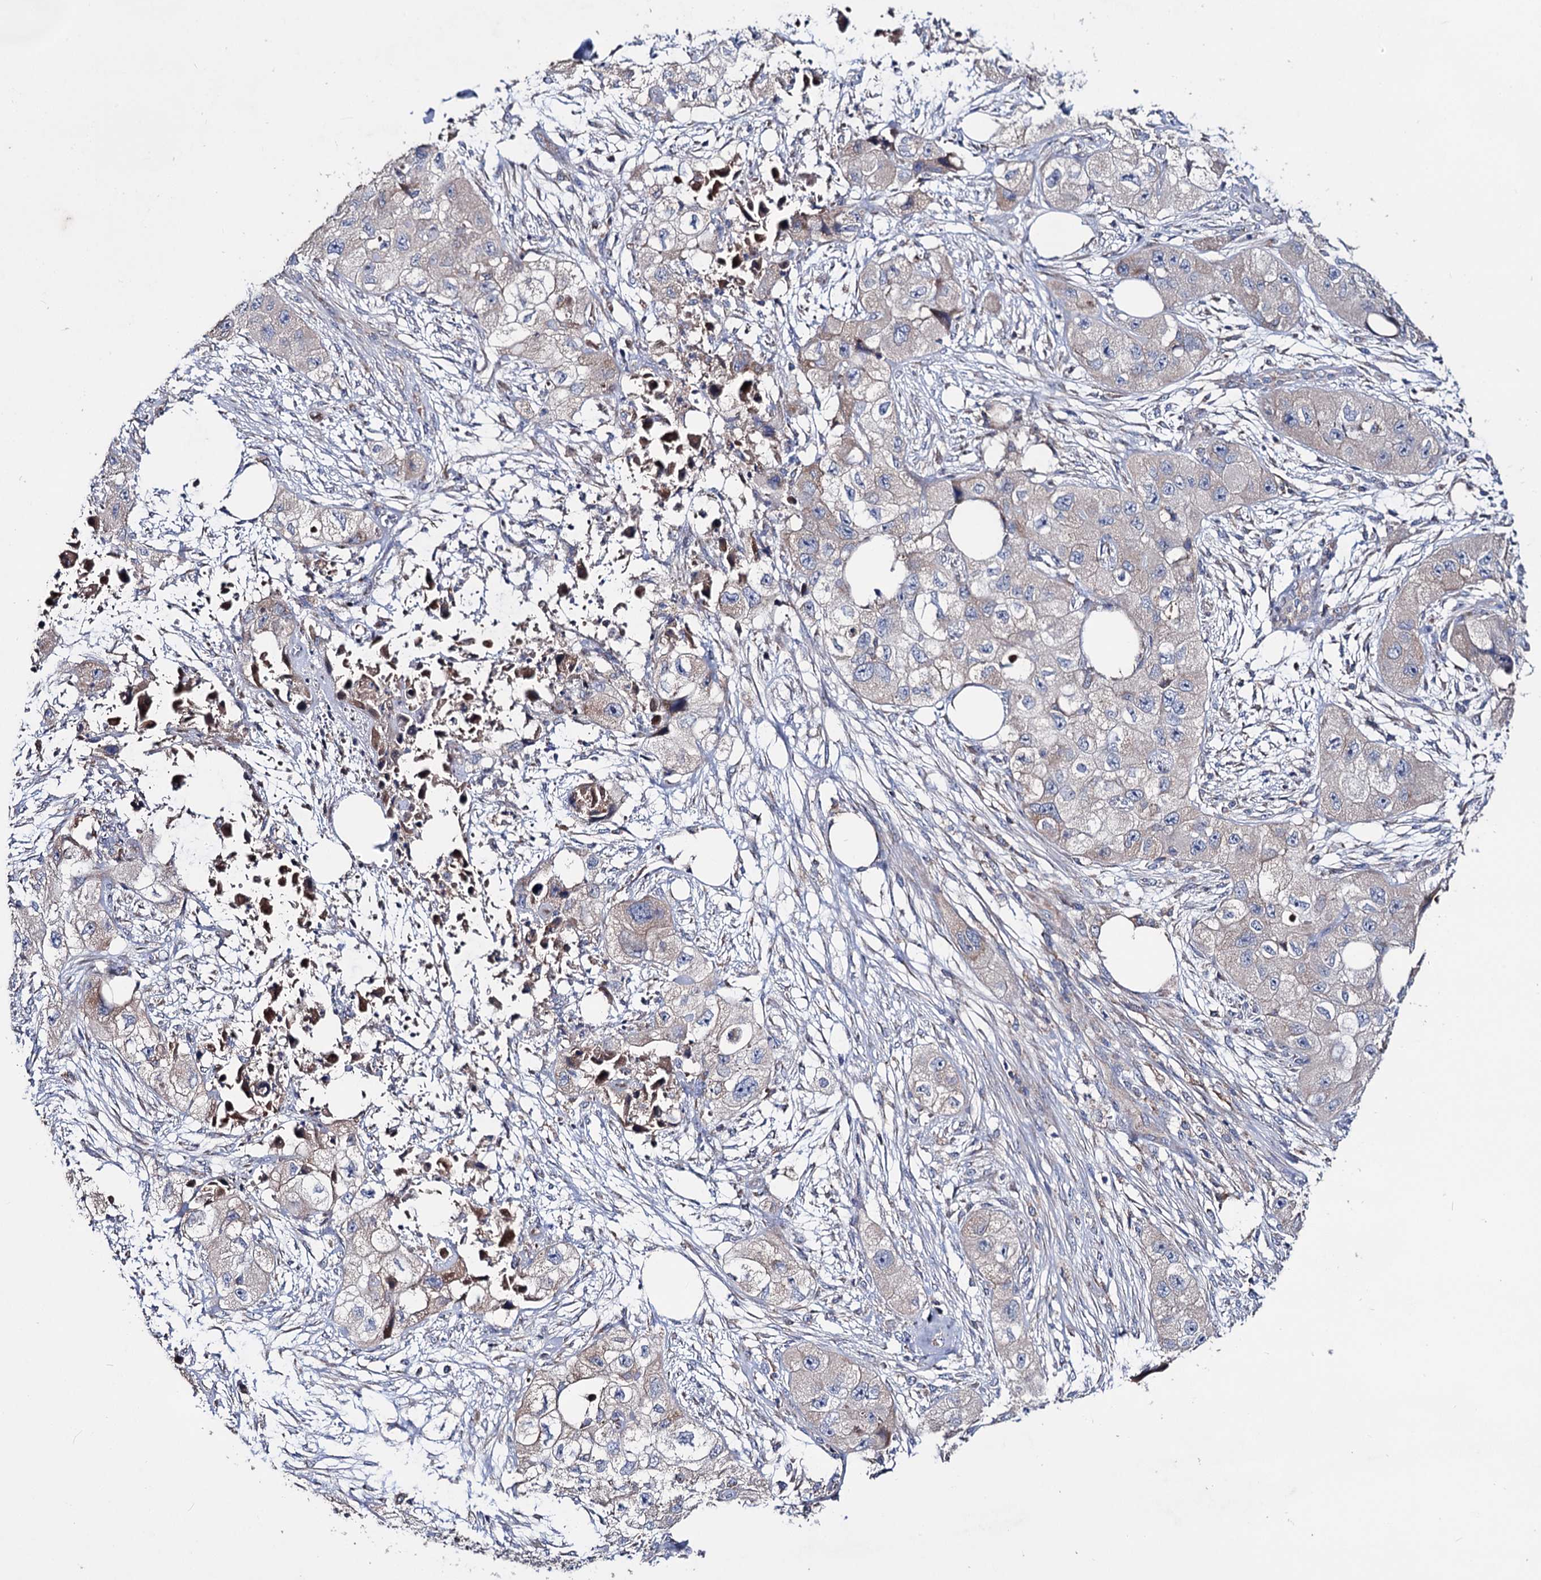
{"staining": {"intensity": "negative", "quantity": "none", "location": "none"}, "tissue": "skin cancer", "cell_type": "Tumor cells", "image_type": "cancer", "snomed": [{"axis": "morphology", "description": "Squamous cell carcinoma, NOS"}, {"axis": "topography", "description": "Skin"}, {"axis": "topography", "description": "Subcutis"}], "caption": "Tumor cells show no significant protein staining in skin cancer.", "gene": "CLPB", "patient": {"sex": "male", "age": 73}}